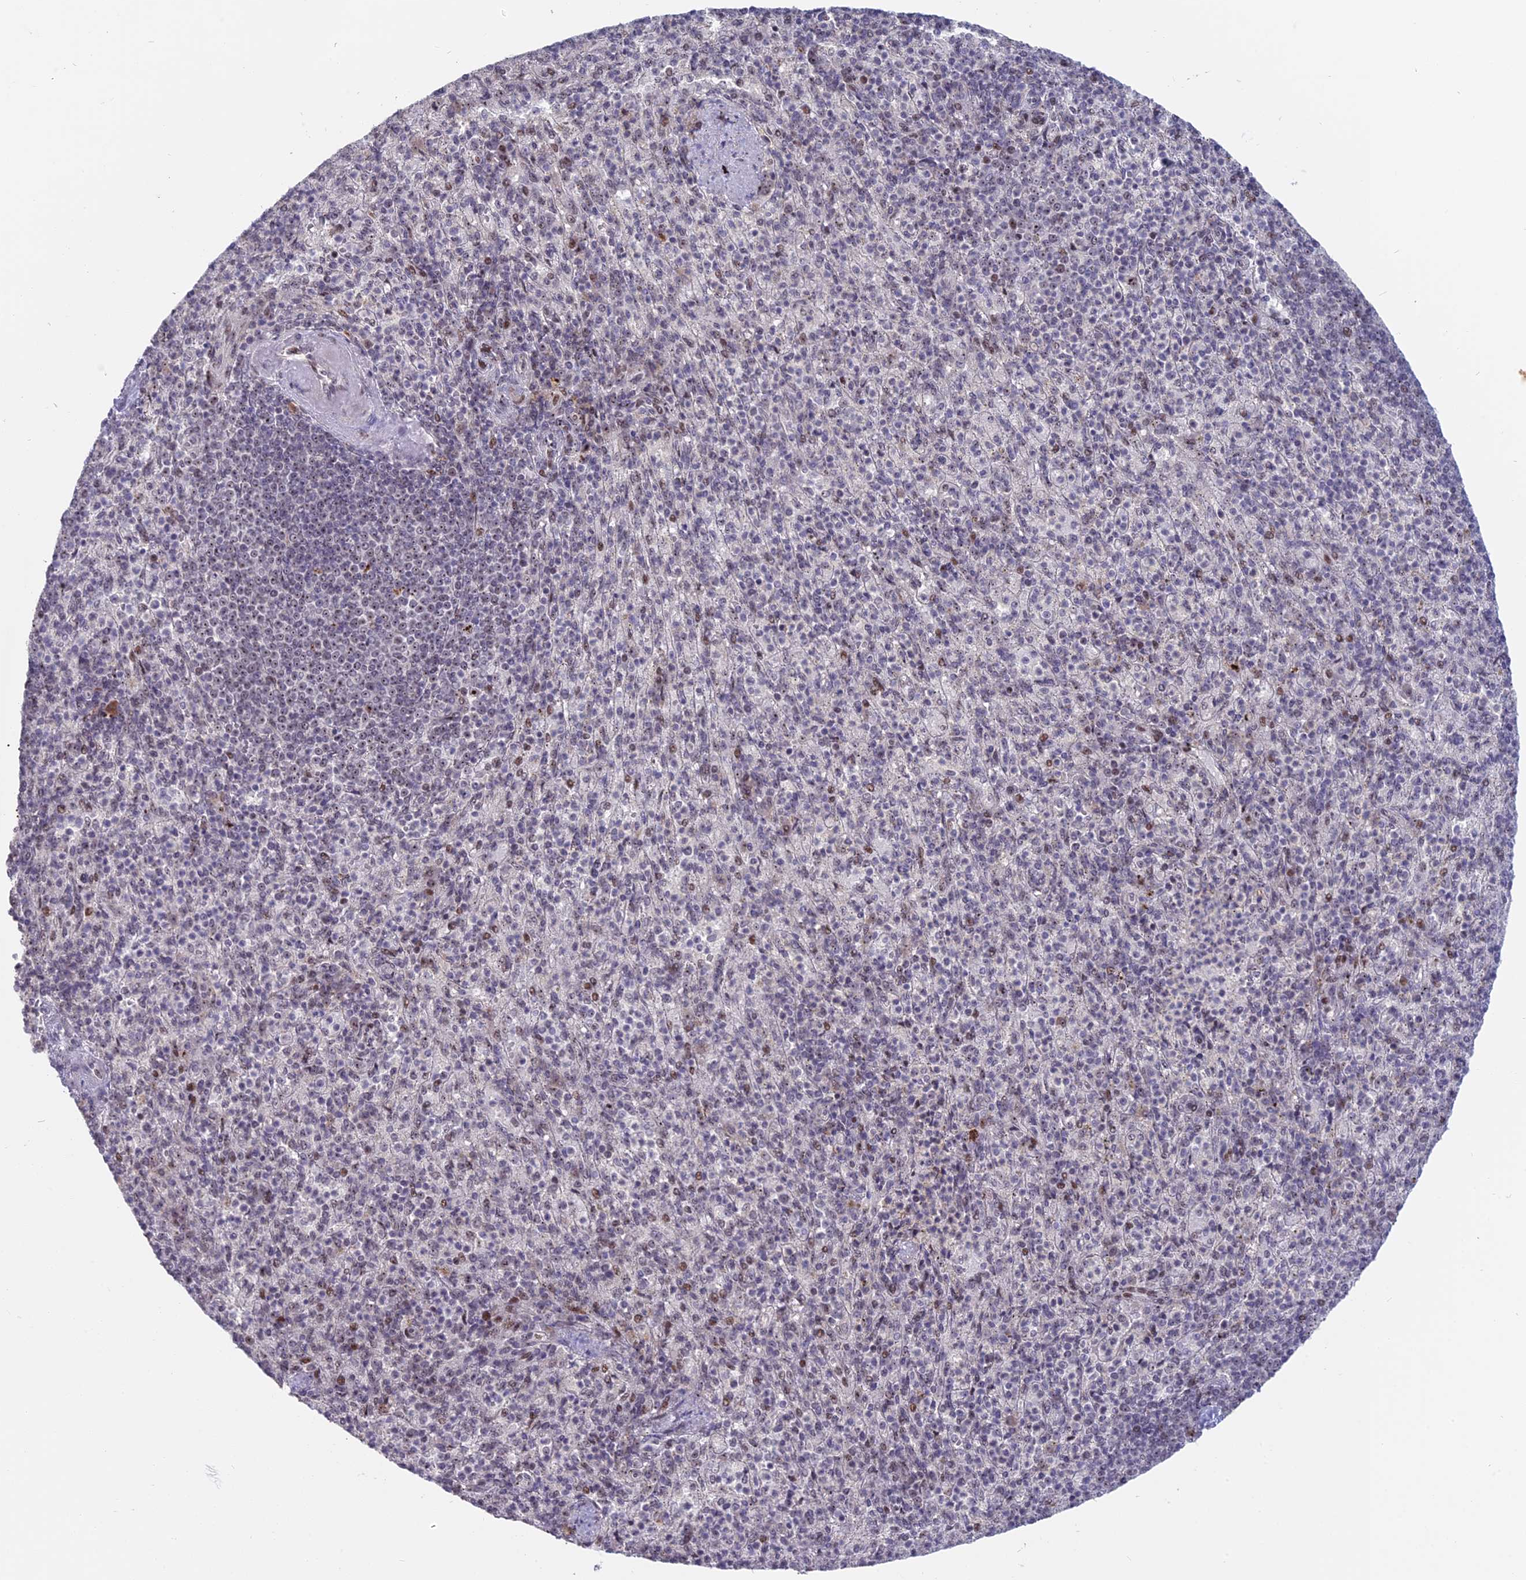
{"staining": {"intensity": "moderate", "quantity": "<25%", "location": "nuclear"}, "tissue": "spleen", "cell_type": "Cells in red pulp", "image_type": "normal", "snomed": [{"axis": "morphology", "description": "Normal tissue, NOS"}, {"axis": "topography", "description": "Spleen"}], "caption": "Protein staining exhibits moderate nuclear expression in about <25% of cells in red pulp in unremarkable spleen.", "gene": "FAM131A", "patient": {"sex": "female", "age": 74}}